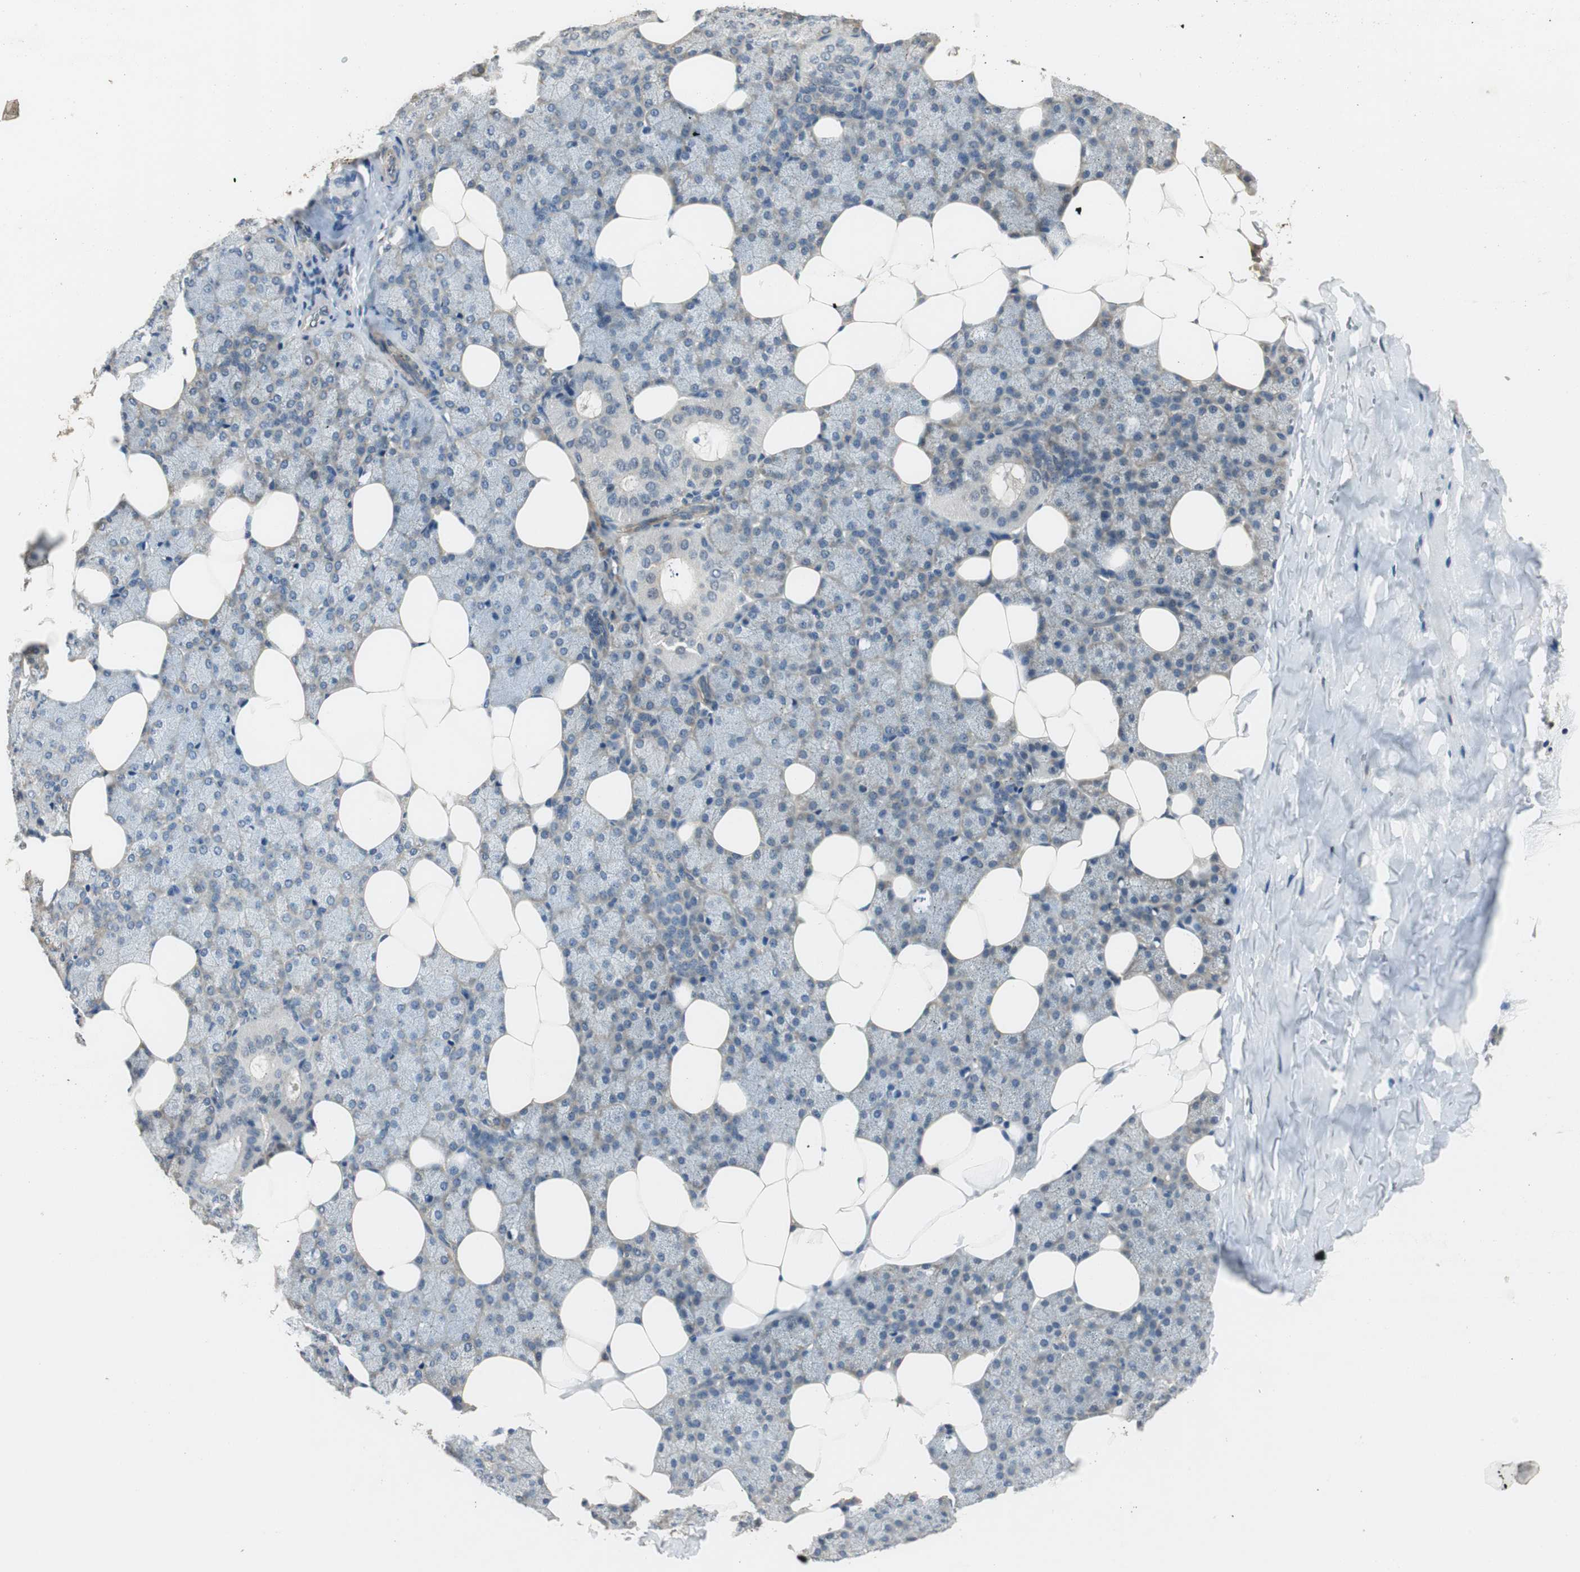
{"staining": {"intensity": "weak", "quantity": "<25%", "location": "cytoplasmic/membranous"}, "tissue": "salivary gland", "cell_type": "Glandular cells", "image_type": "normal", "snomed": [{"axis": "morphology", "description": "Normal tissue, NOS"}, {"axis": "topography", "description": "Lymph node"}, {"axis": "topography", "description": "Salivary gland"}], "caption": "Immunohistochemistry (IHC) histopathology image of unremarkable salivary gland: salivary gland stained with DAB (3,3'-diaminobenzidine) shows no significant protein expression in glandular cells.", "gene": "PSMB4", "patient": {"sex": "male", "age": 8}}